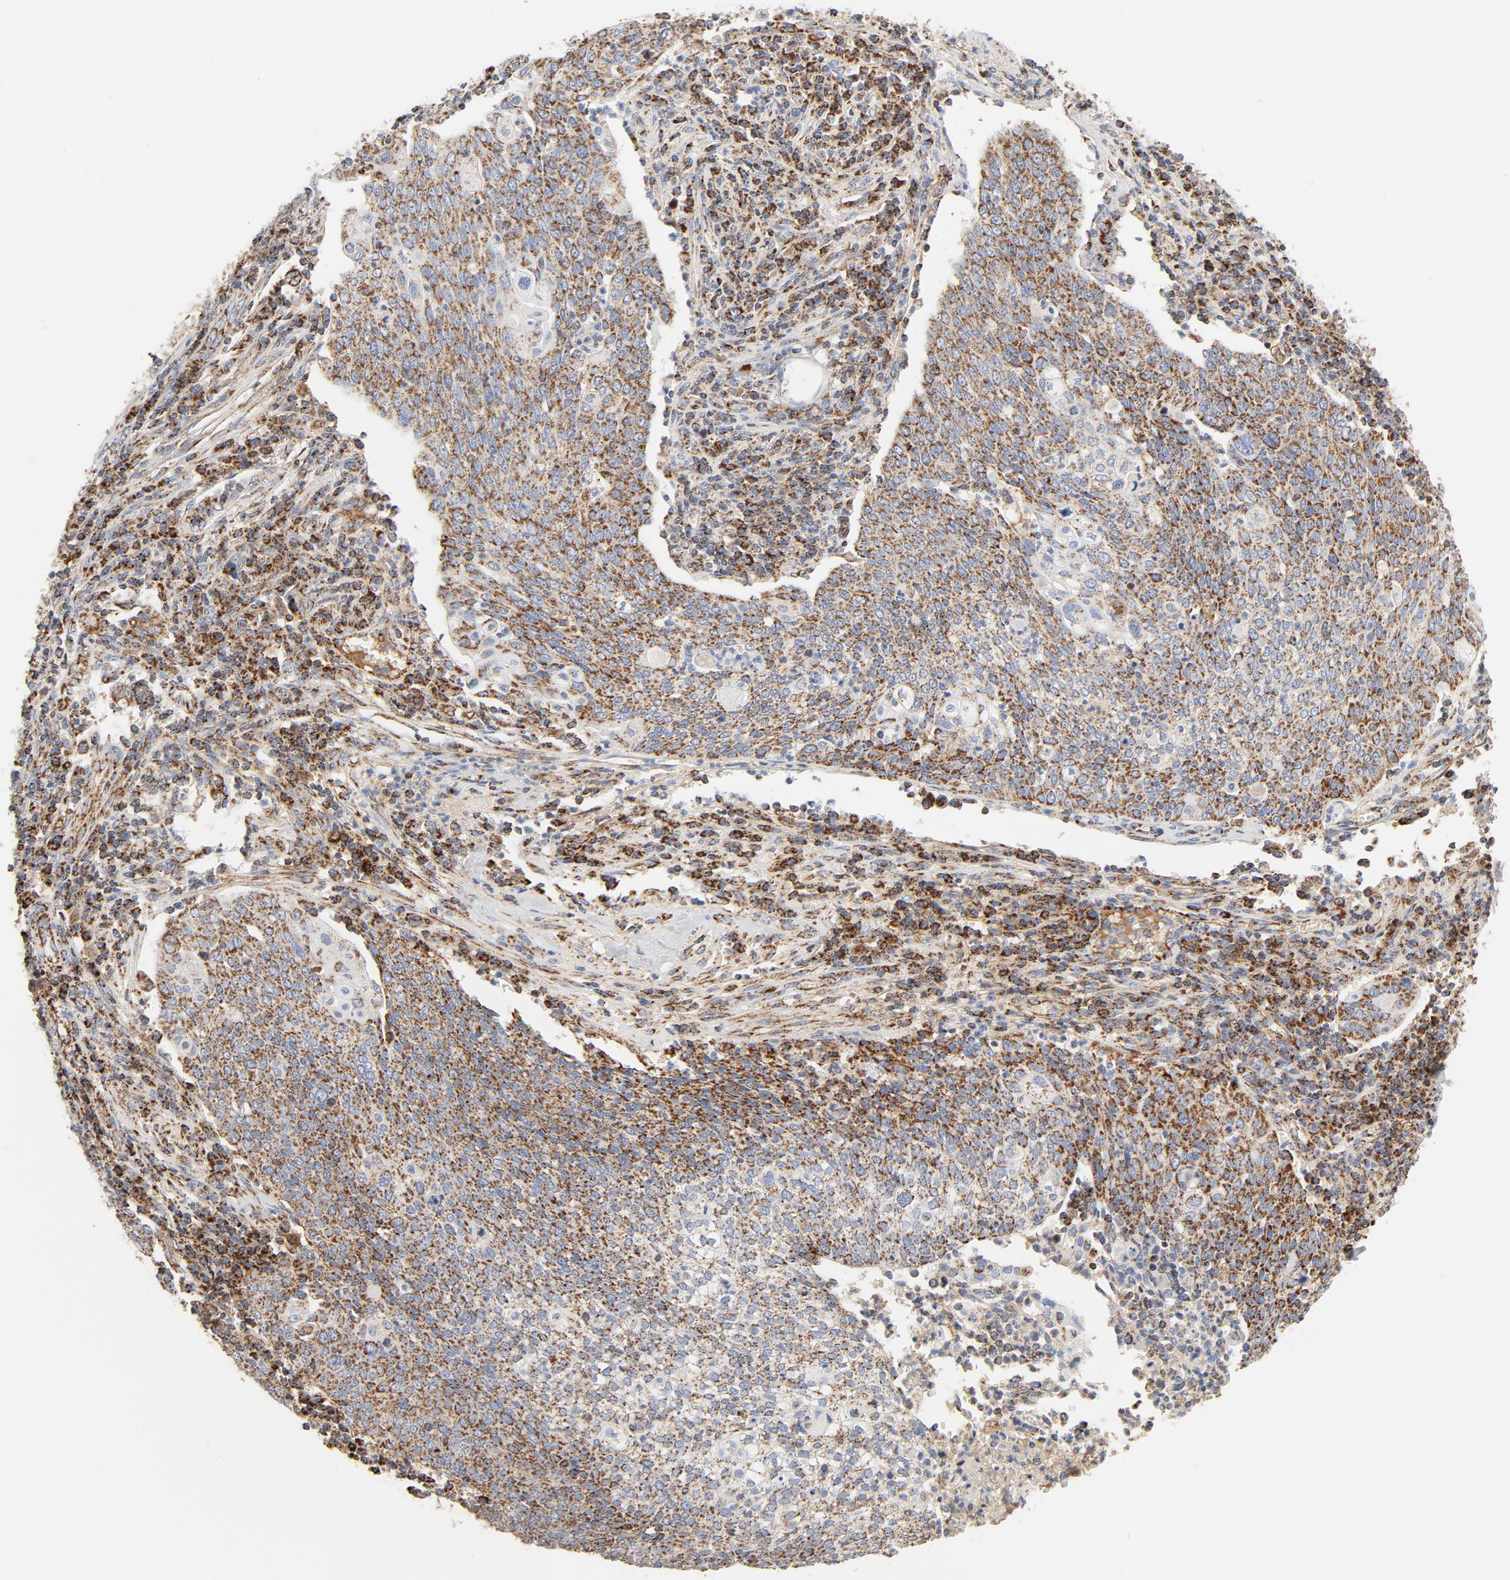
{"staining": {"intensity": "moderate", "quantity": ">75%", "location": "cytoplasmic/membranous"}, "tissue": "cervical cancer", "cell_type": "Tumor cells", "image_type": "cancer", "snomed": [{"axis": "morphology", "description": "Squamous cell carcinoma, NOS"}, {"axis": "topography", "description": "Cervix"}], "caption": "Immunohistochemistry (IHC) staining of cervical cancer (squamous cell carcinoma), which shows medium levels of moderate cytoplasmic/membranous expression in approximately >75% of tumor cells indicating moderate cytoplasmic/membranous protein staining. The staining was performed using DAB (brown) for protein detection and nuclei were counterstained in hematoxylin (blue).", "gene": "PCNX4", "patient": {"sex": "female", "age": 40}}